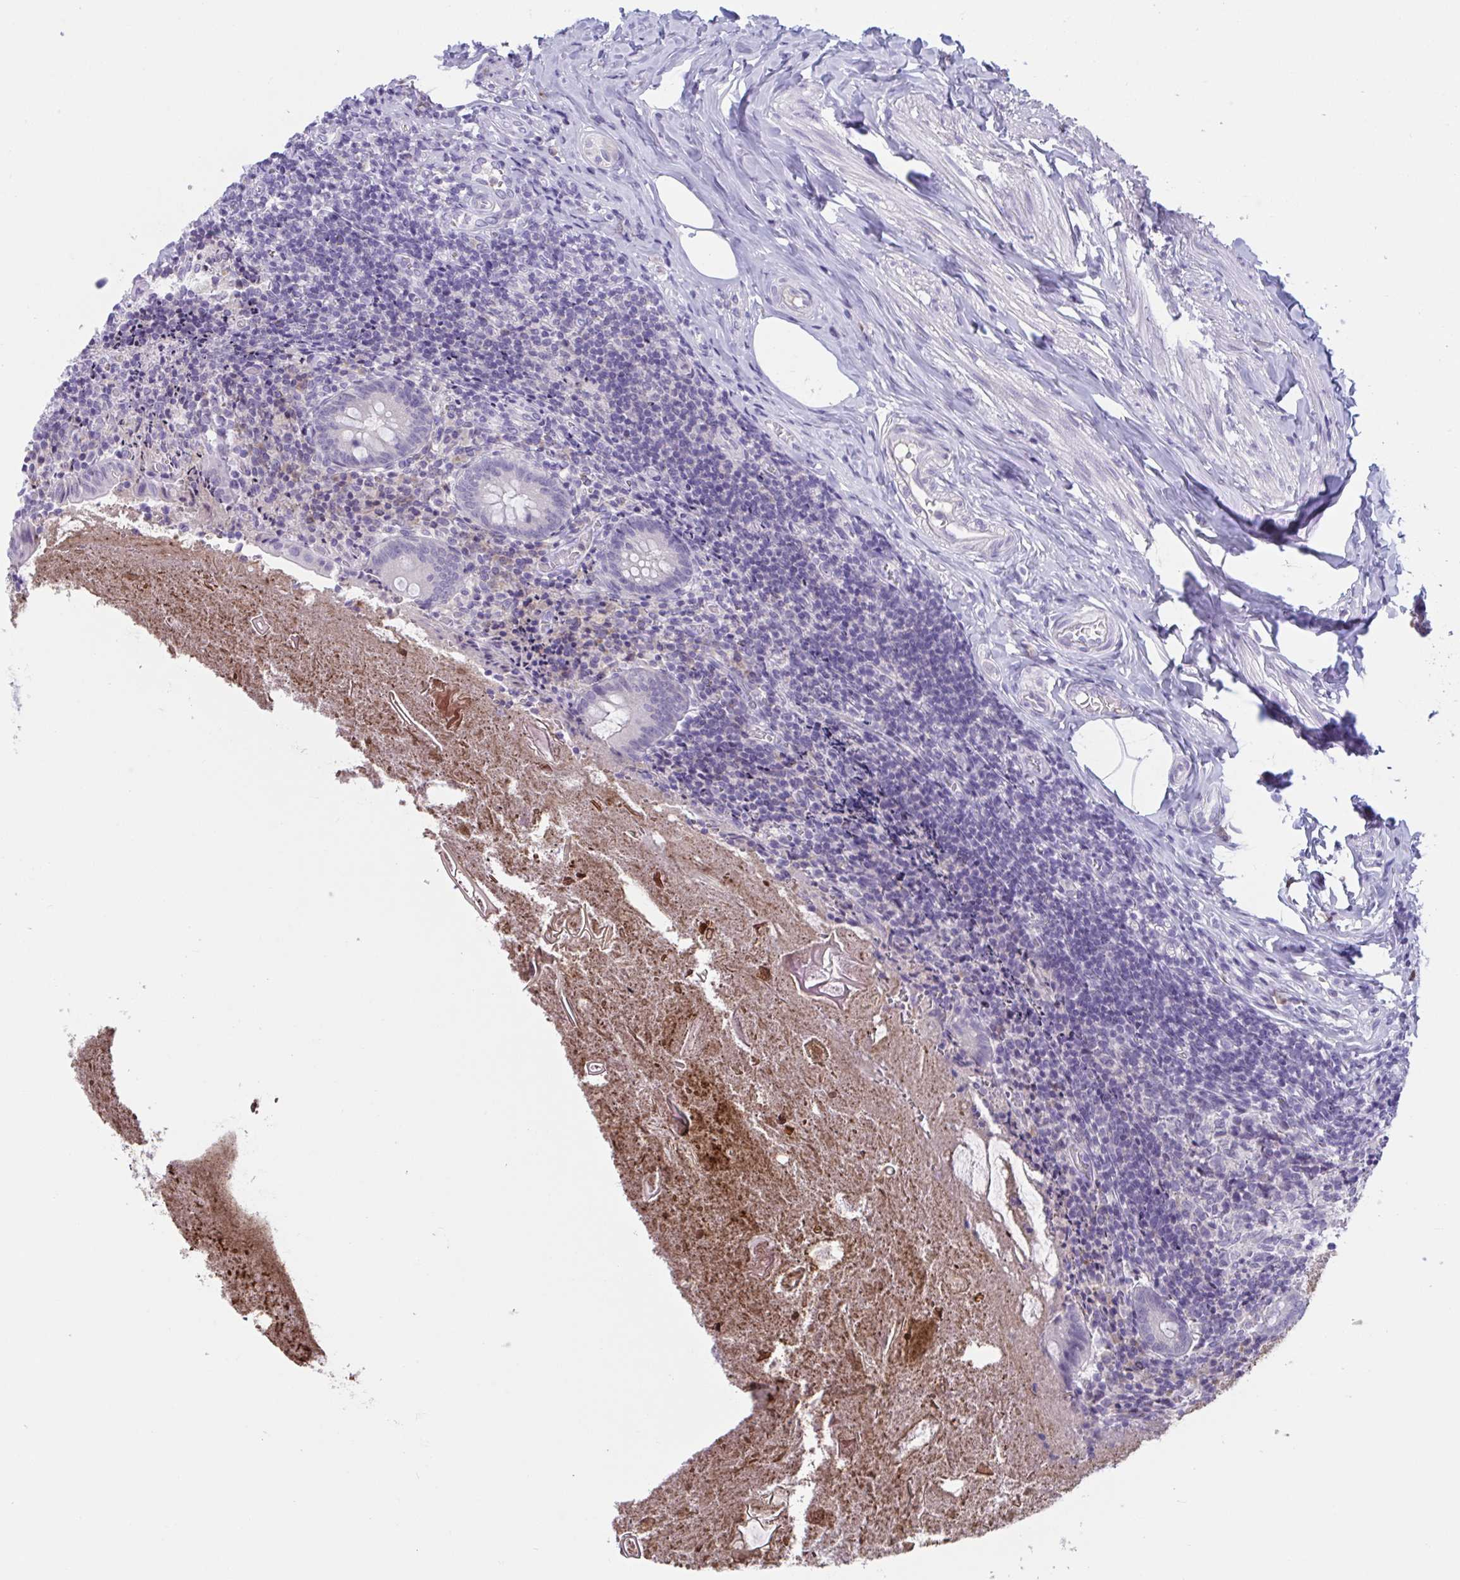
{"staining": {"intensity": "negative", "quantity": "none", "location": "none"}, "tissue": "appendix", "cell_type": "Glandular cells", "image_type": "normal", "snomed": [{"axis": "morphology", "description": "Normal tissue, NOS"}, {"axis": "topography", "description": "Appendix"}], "caption": "High magnification brightfield microscopy of benign appendix stained with DAB (brown) and counterstained with hematoxylin (blue): glandular cells show no significant expression.", "gene": "WNT9B", "patient": {"sex": "female", "age": 17}}